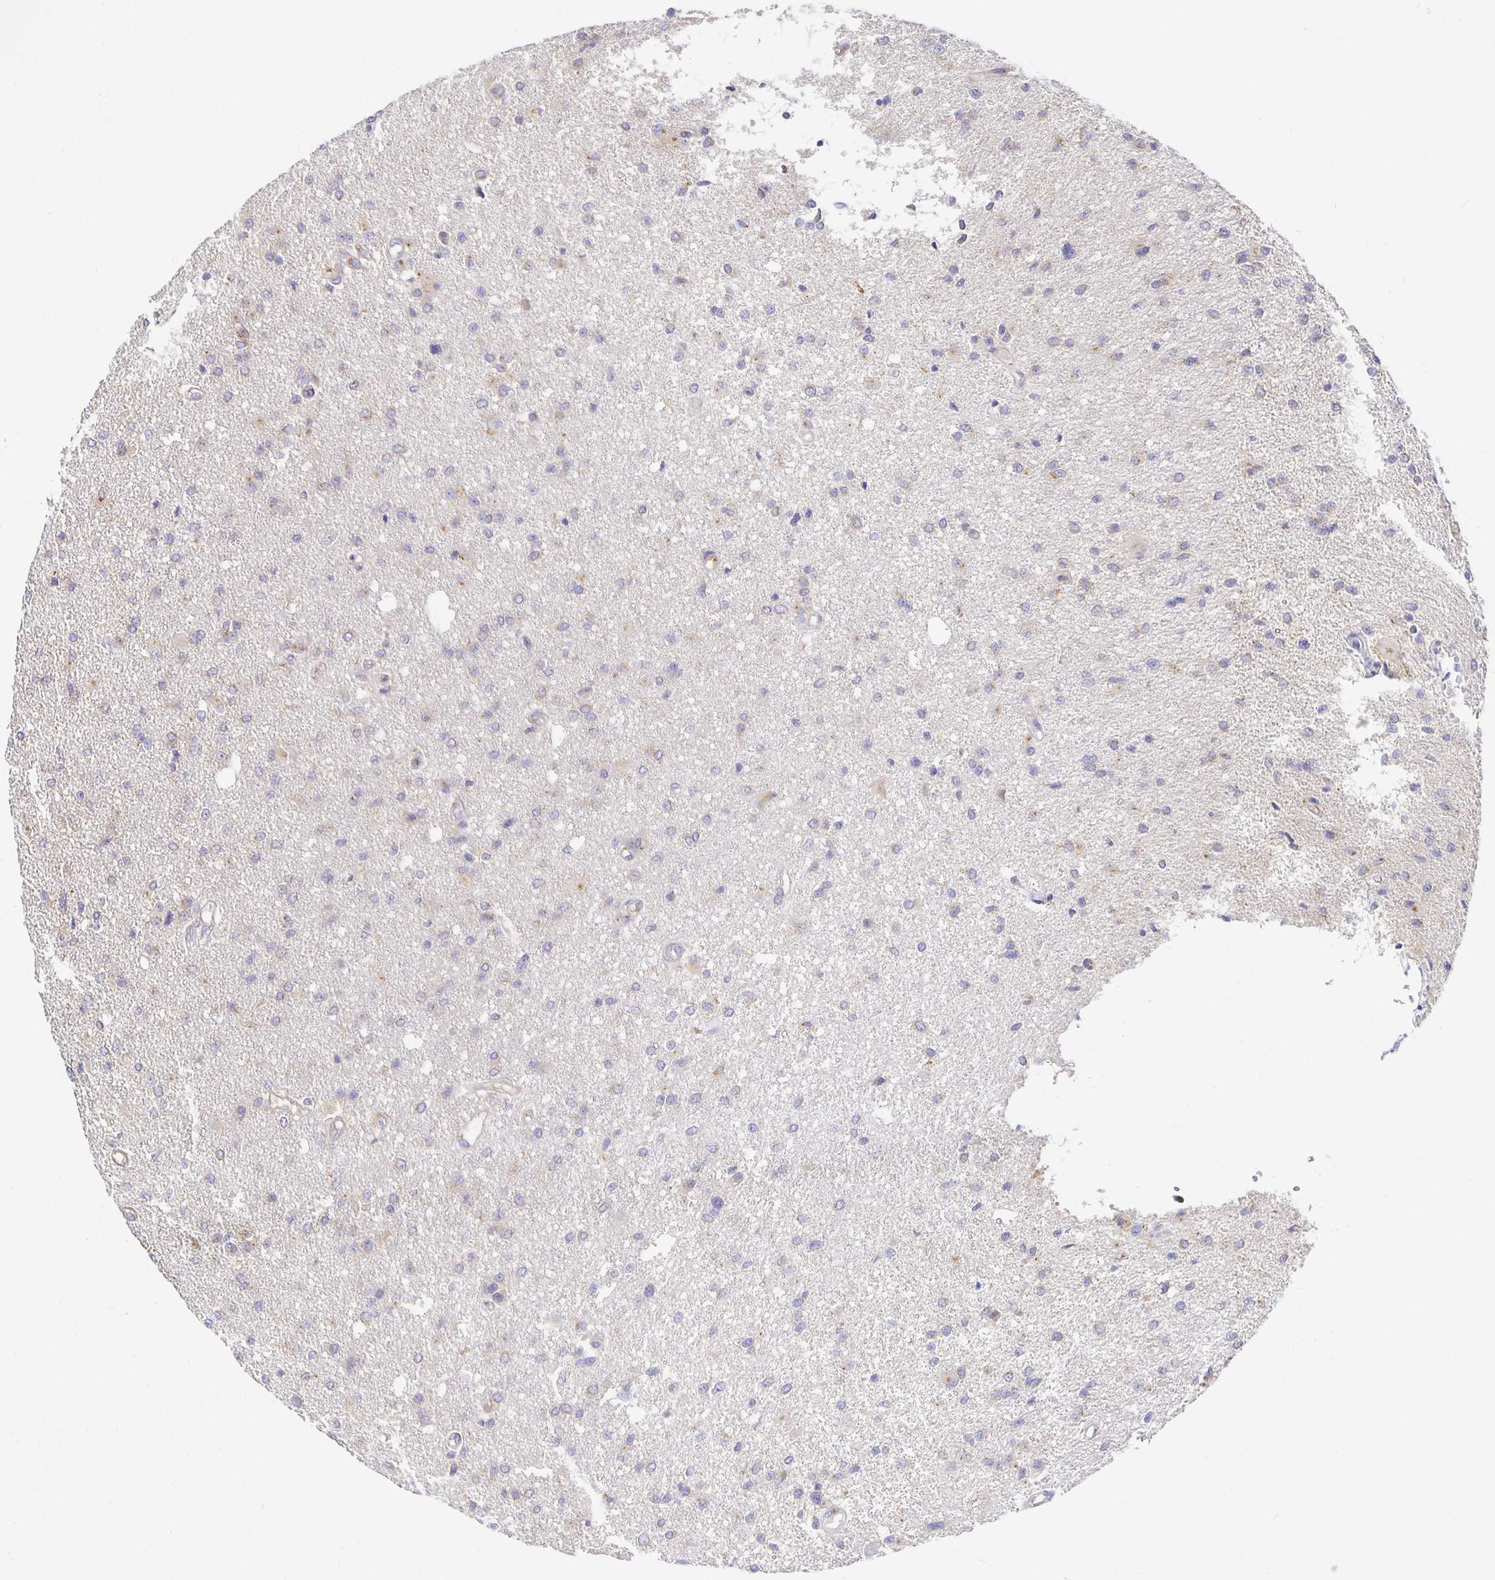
{"staining": {"intensity": "negative", "quantity": "none", "location": "none"}, "tissue": "glioma", "cell_type": "Tumor cells", "image_type": "cancer", "snomed": [{"axis": "morphology", "description": "Glioma, malignant, Low grade"}, {"axis": "topography", "description": "Brain"}], "caption": "An immunohistochemistry (IHC) photomicrograph of low-grade glioma (malignant) is shown. There is no staining in tumor cells of low-grade glioma (malignant).", "gene": "USO1", "patient": {"sex": "male", "age": 26}}